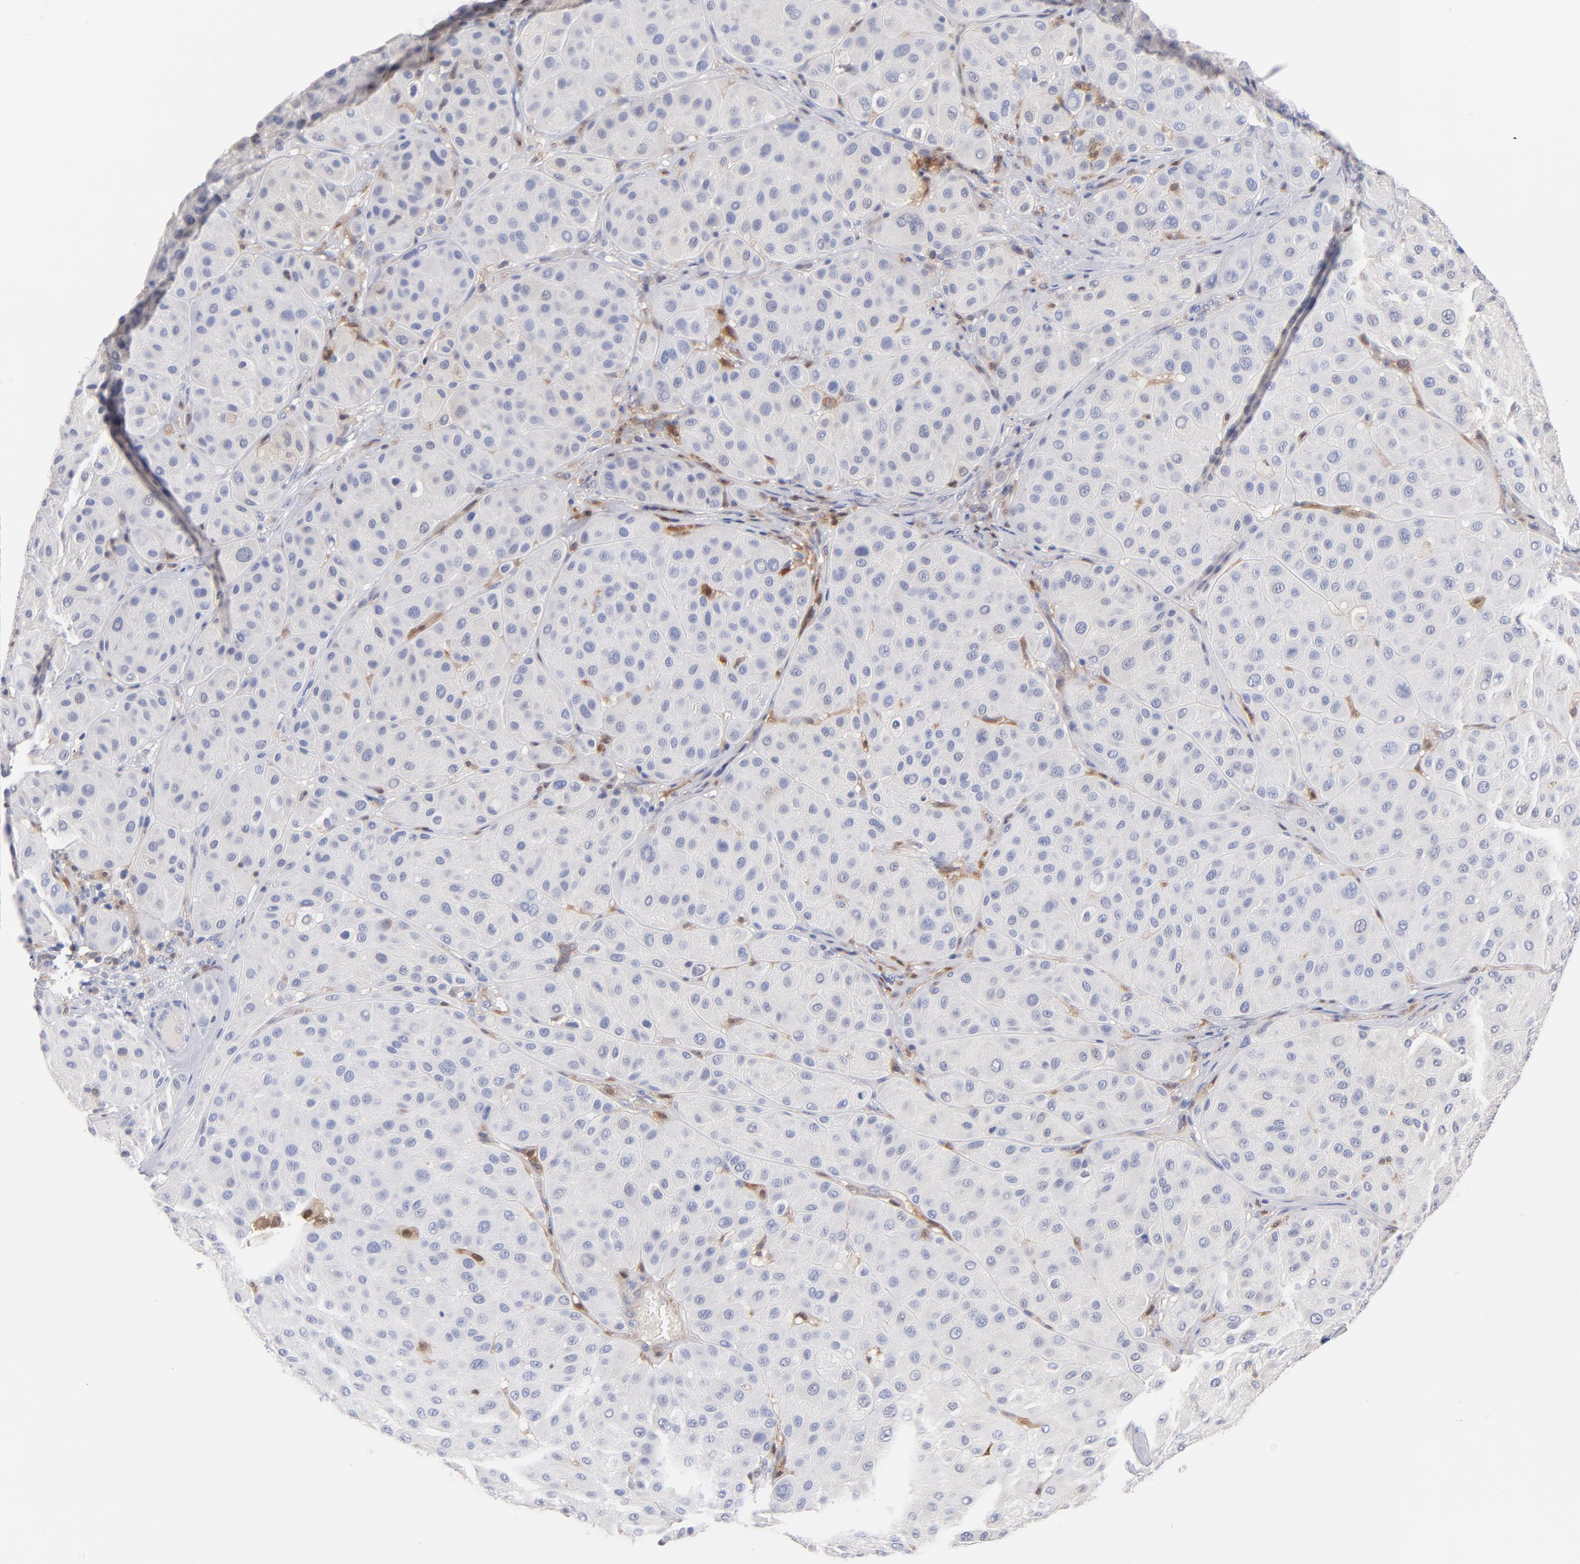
{"staining": {"intensity": "weak", "quantity": "<25%", "location": "cytoplasmic/membranous,nuclear"}, "tissue": "melanoma", "cell_type": "Tumor cells", "image_type": "cancer", "snomed": [{"axis": "morphology", "description": "Normal tissue, NOS"}, {"axis": "morphology", "description": "Malignant melanoma, Metastatic site"}, {"axis": "topography", "description": "Skin"}], "caption": "An image of human malignant melanoma (metastatic site) is negative for staining in tumor cells. Nuclei are stained in blue.", "gene": "BID", "patient": {"sex": "male", "age": 41}}